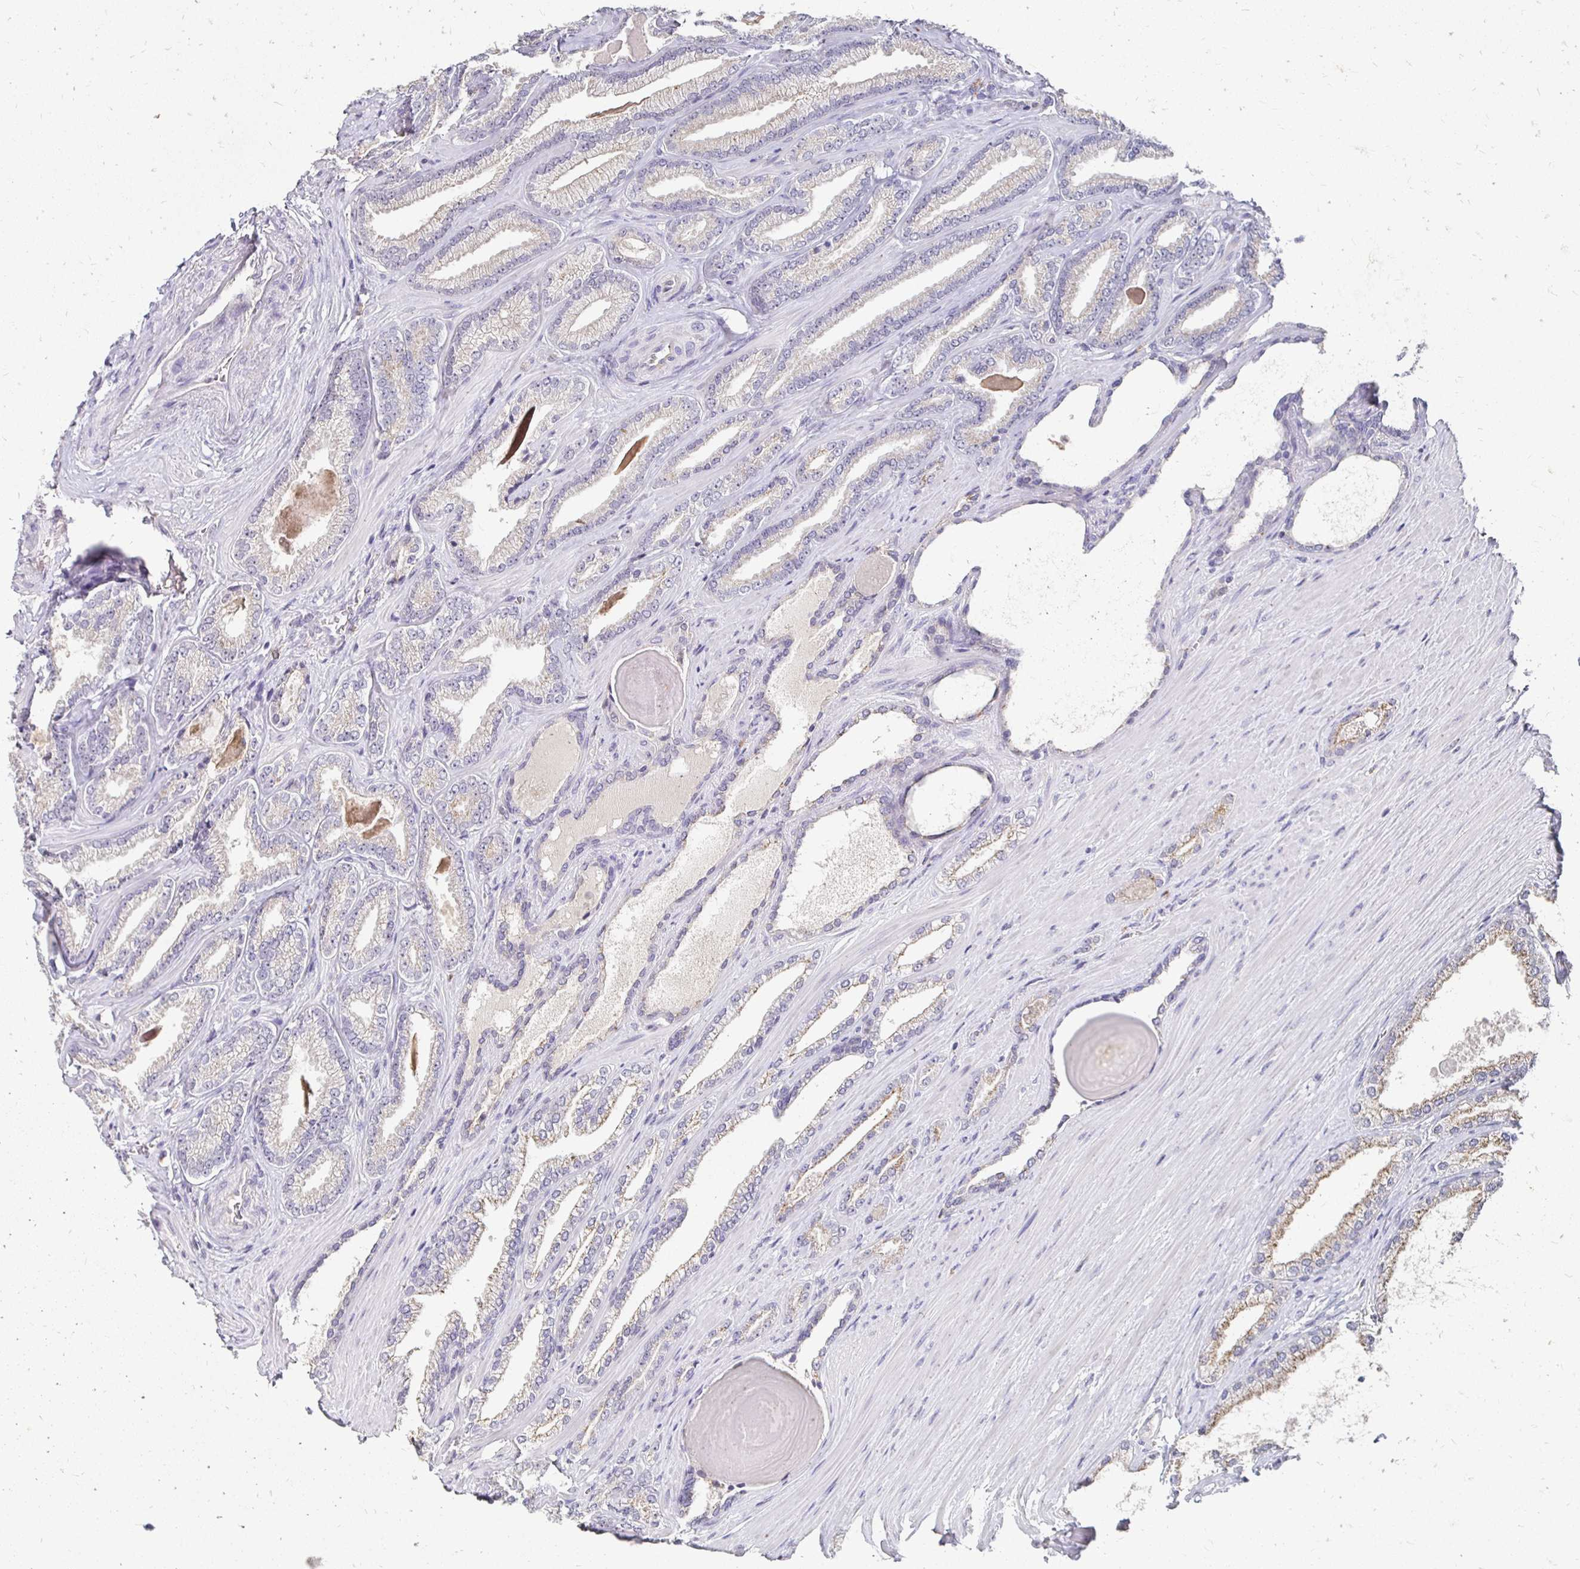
{"staining": {"intensity": "weak", "quantity": "<25%", "location": "cytoplasmic/membranous"}, "tissue": "prostate cancer", "cell_type": "Tumor cells", "image_type": "cancer", "snomed": [{"axis": "morphology", "description": "Adenocarcinoma, Low grade"}, {"axis": "topography", "description": "Prostate"}], "caption": "This histopathology image is of prostate cancer (low-grade adenocarcinoma) stained with immunohistochemistry to label a protein in brown with the nuclei are counter-stained blue. There is no expression in tumor cells. (DAB (3,3'-diaminobenzidine) immunohistochemistry (IHC), high magnification).", "gene": "GK2", "patient": {"sex": "male", "age": 61}}